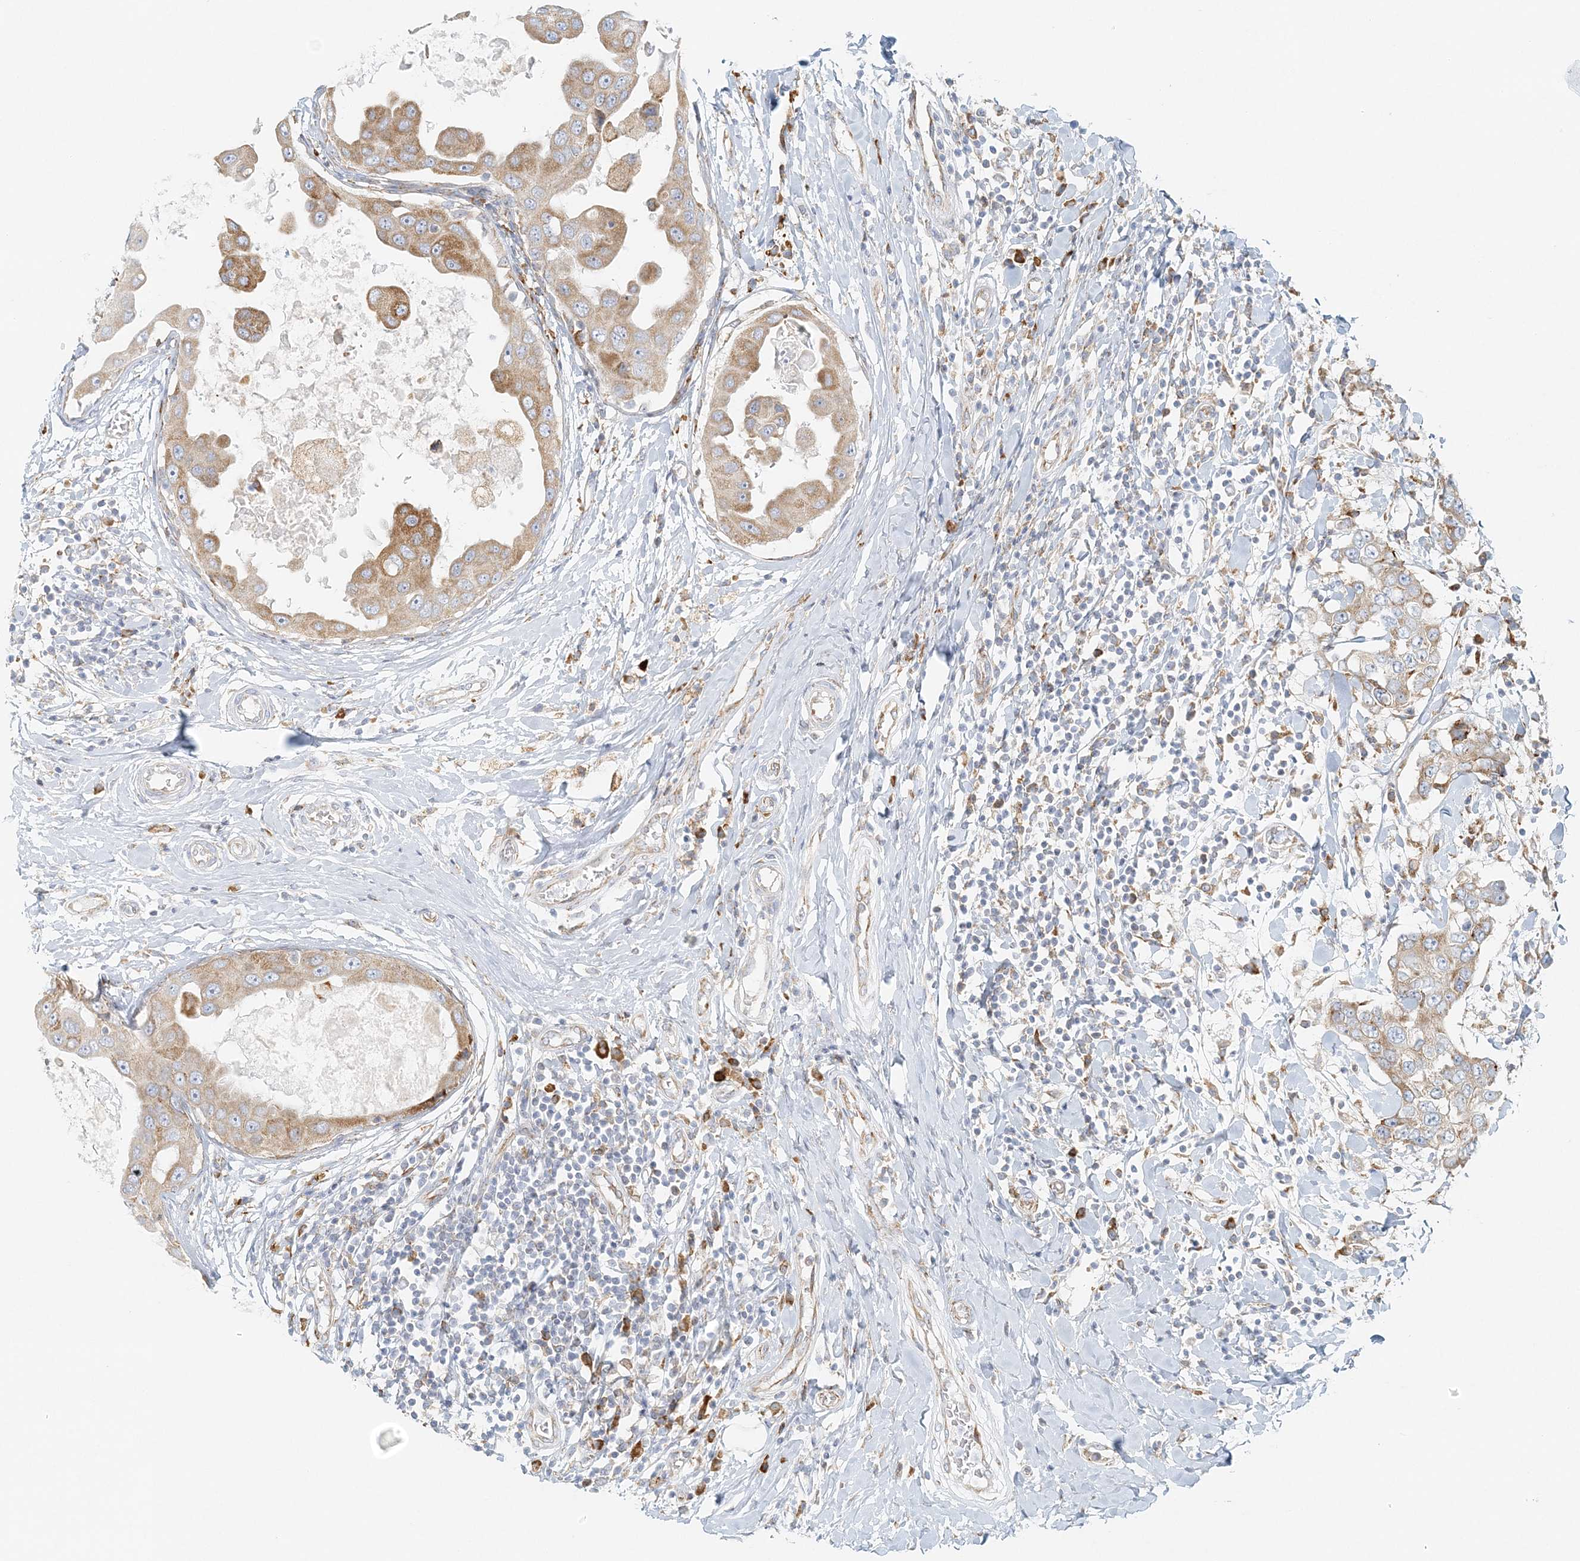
{"staining": {"intensity": "moderate", "quantity": "25%-75%", "location": "cytoplasmic/membranous"}, "tissue": "breast cancer", "cell_type": "Tumor cells", "image_type": "cancer", "snomed": [{"axis": "morphology", "description": "Duct carcinoma"}, {"axis": "topography", "description": "Breast"}], "caption": "Invasive ductal carcinoma (breast) stained with a protein marker exhibits moderate staining in tumor cells.", "gene": "STK11IP", "patient": {"sex": "female", "age": 27}}